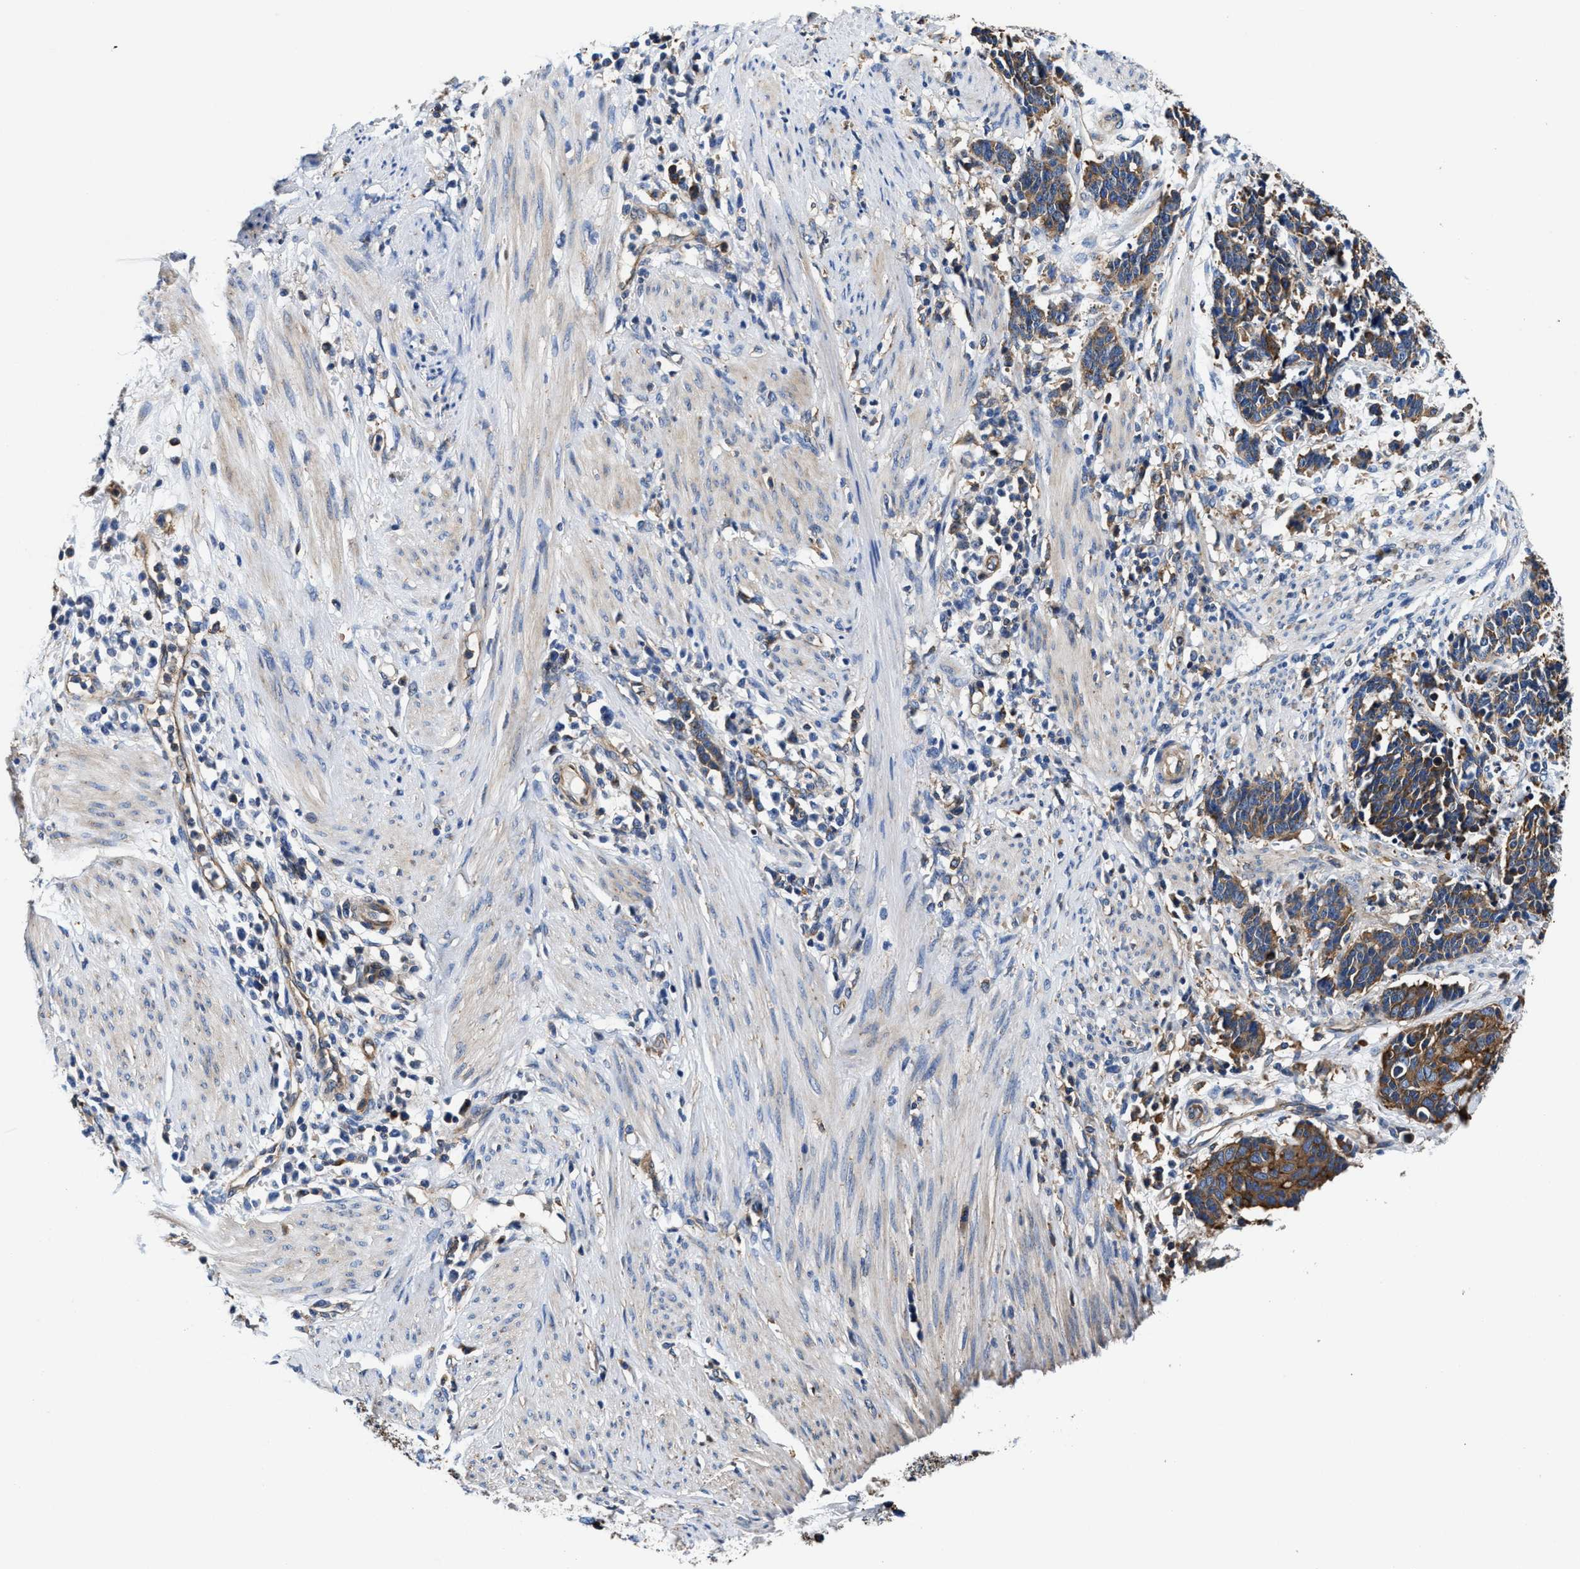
{"staining": {"intensity": "moderate", "quantity": ">75%", "location": "cytoplasmic/membranous"}, "tissue": "cervical cancer", "cell_type": "Tumor cells", "image_type": "cancer", "snomed": [{"axis": "morphology", "description": "Squamous cell carcinoma, NOS"}, {"axis": "topography", "description": "Cervix"}], "caption": "Moderate cytoplasmic/membranous protein staining is identified in about >75% of tumor cells in cervical cancer (squamous cell carcinoma).", "gene": "PPP1R9B", "patient": {"sex": "female", "age": 35}}